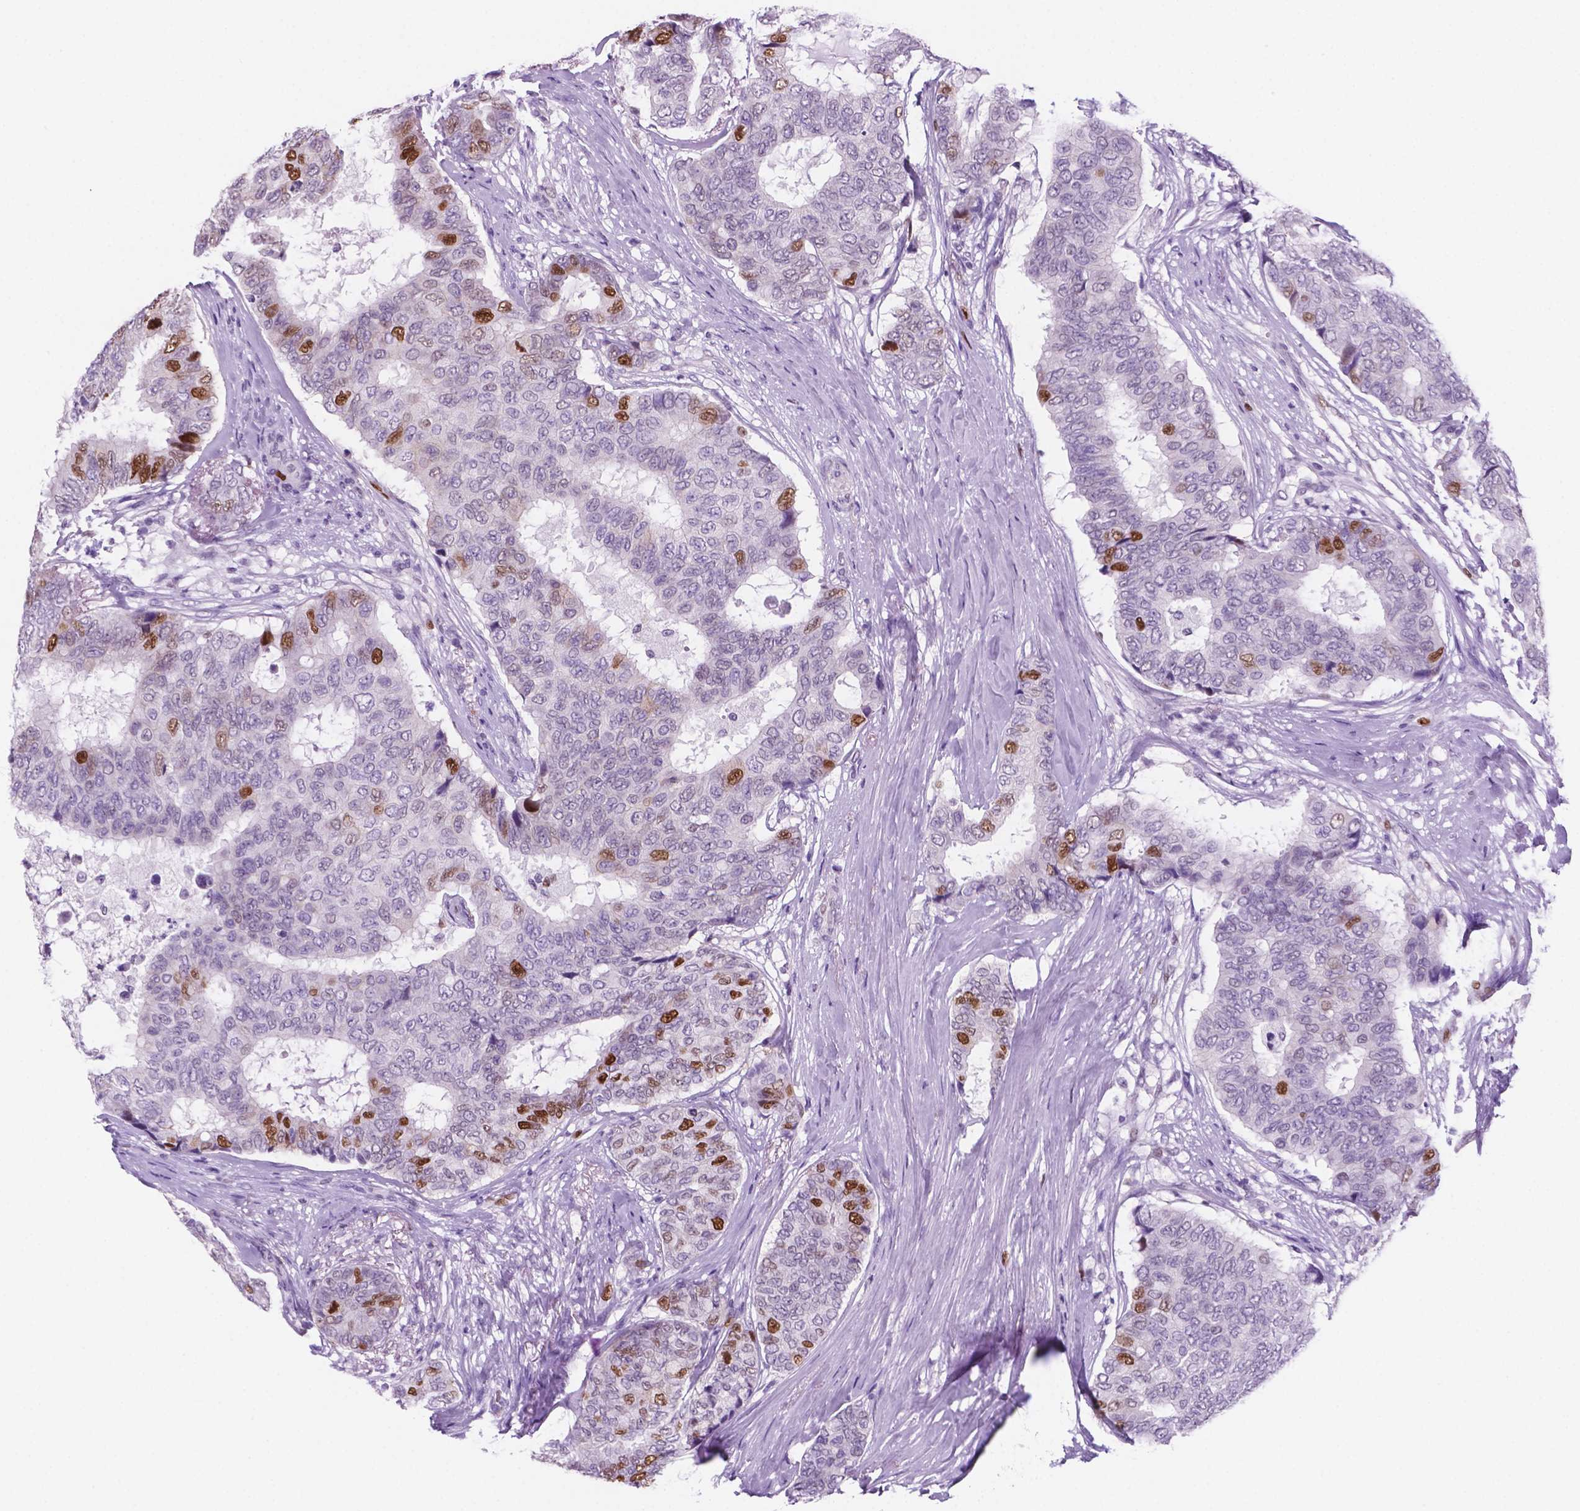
{"staining": {"intensity": "moderate", "quantity": "<25%", "location": "nuclear"}, "tissue": "breast cancer", "cell_type": "Tumor cells", "image_type": "cancer", "snomed": [{"axis": "morphology", "description": "Duct carcinoma"}, {"axis": "topography", "description": "Breast"}], "caption": "The histopathology image displays immunohistochemical staining of intraductal carcinoma (breast). There is moderate nuclear expression is seen in about <25% of tumor cells.", "gene": "NCAPH2", "patient": {"sex": "female", "age": 75}}